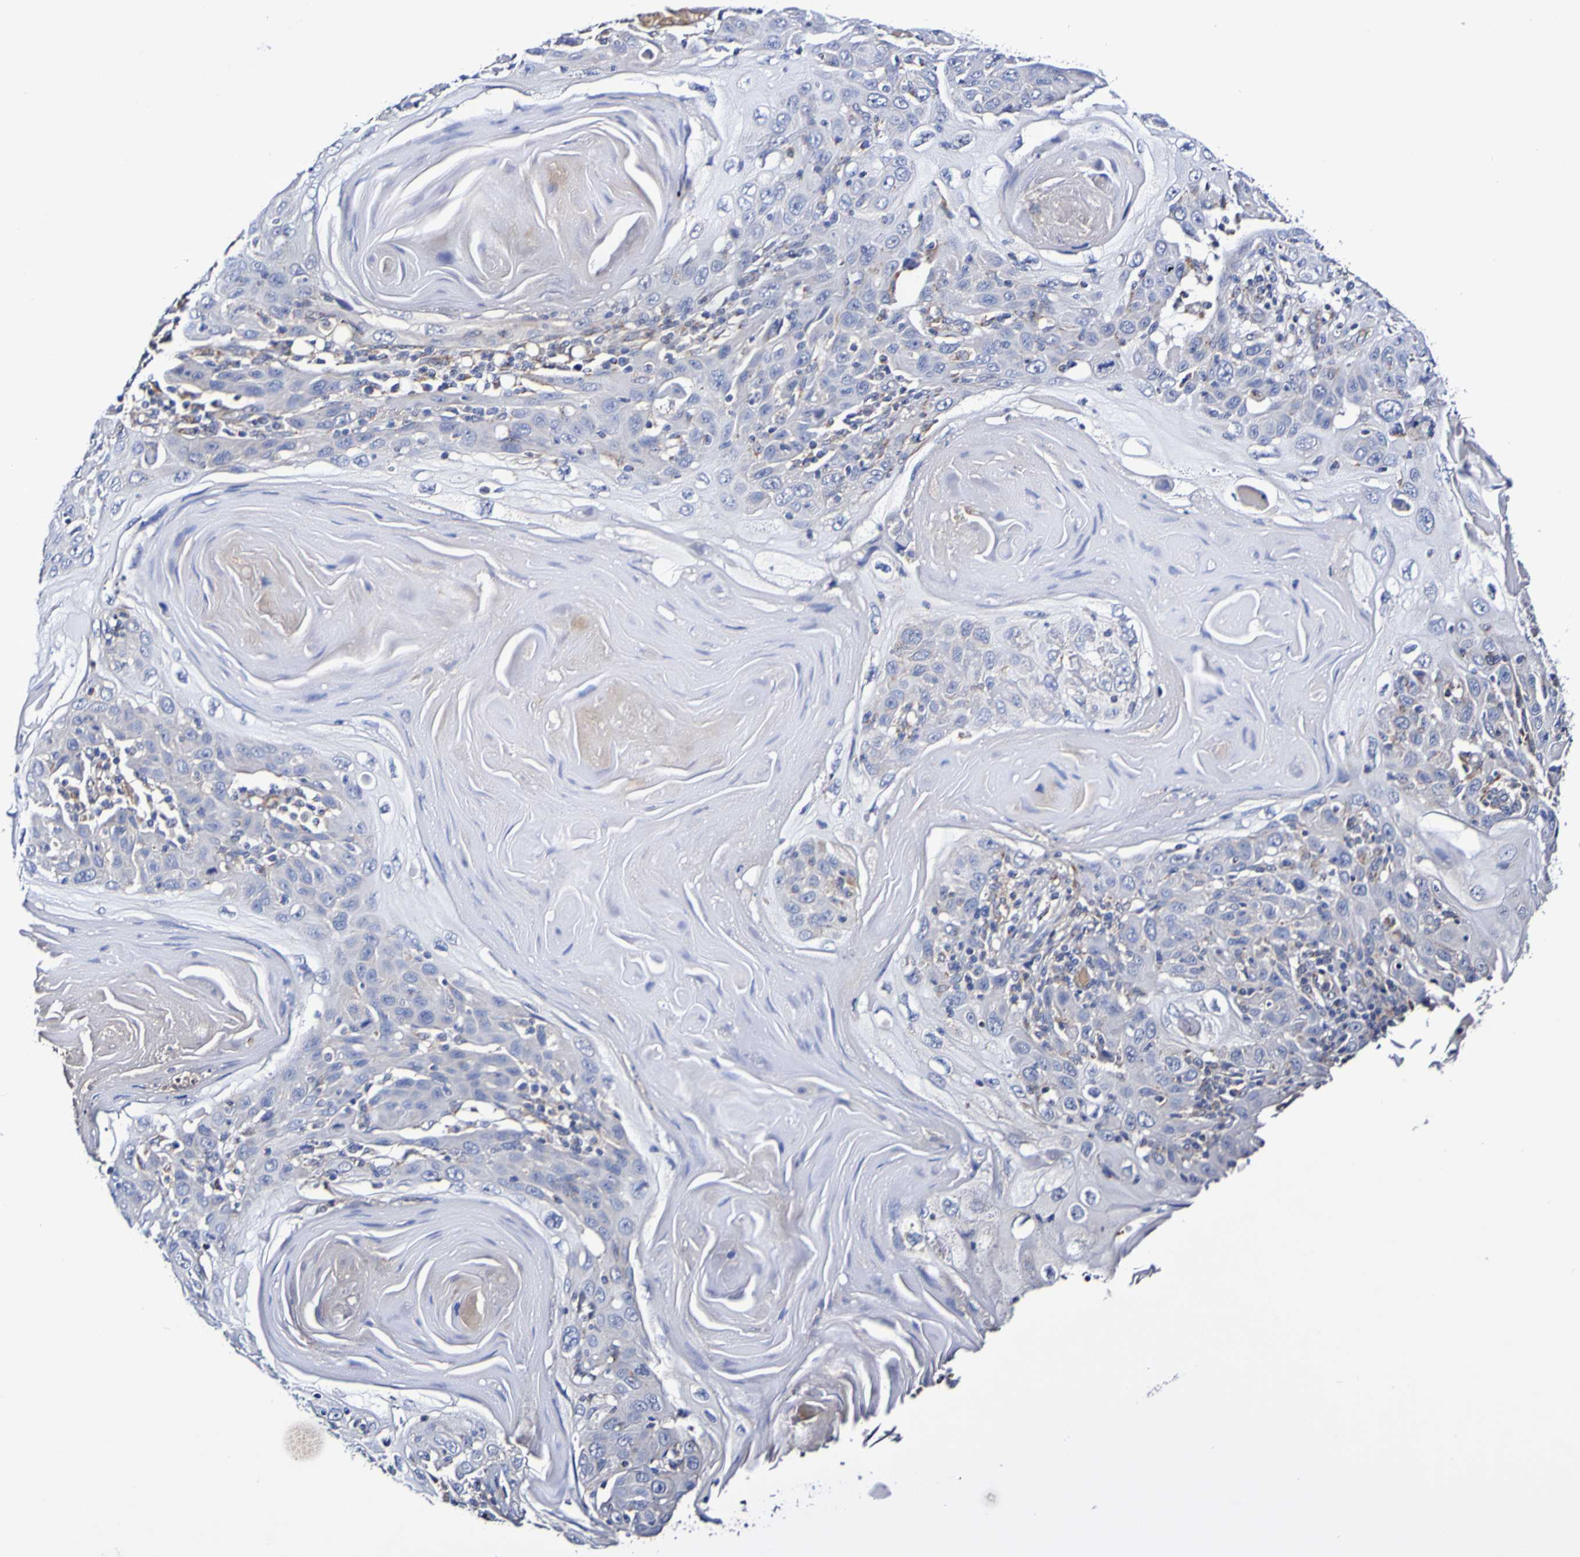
{"staining": {"intensity": "negative", "quantity": "none", "location": "none"}, "tissue": "skin cancer", "cell_type": "Tumor cells", "image_type": "cancer", "snomed": [{"axis": "morphology", "description": "Squamous cell carcinoma, NOS"}, {"axis": "topography", "description": "Skin"}], "caption": "High magnification brightfield microscopy of squamous cell carcinoma (skin) stained with DAB (3,3'-diaminobenzidine) (brown) and counterstained with hematoxylin (blue): tumor cells show no significant staining. (Stains: DAB (3,3'-diaminobenzidine) immunohistochemistry with hematoxylin counter stain, Microscopy: brightfield microscopy at high magnification).", "gene": "WNT4", "patient": {"sex": "female", "age": 88}}